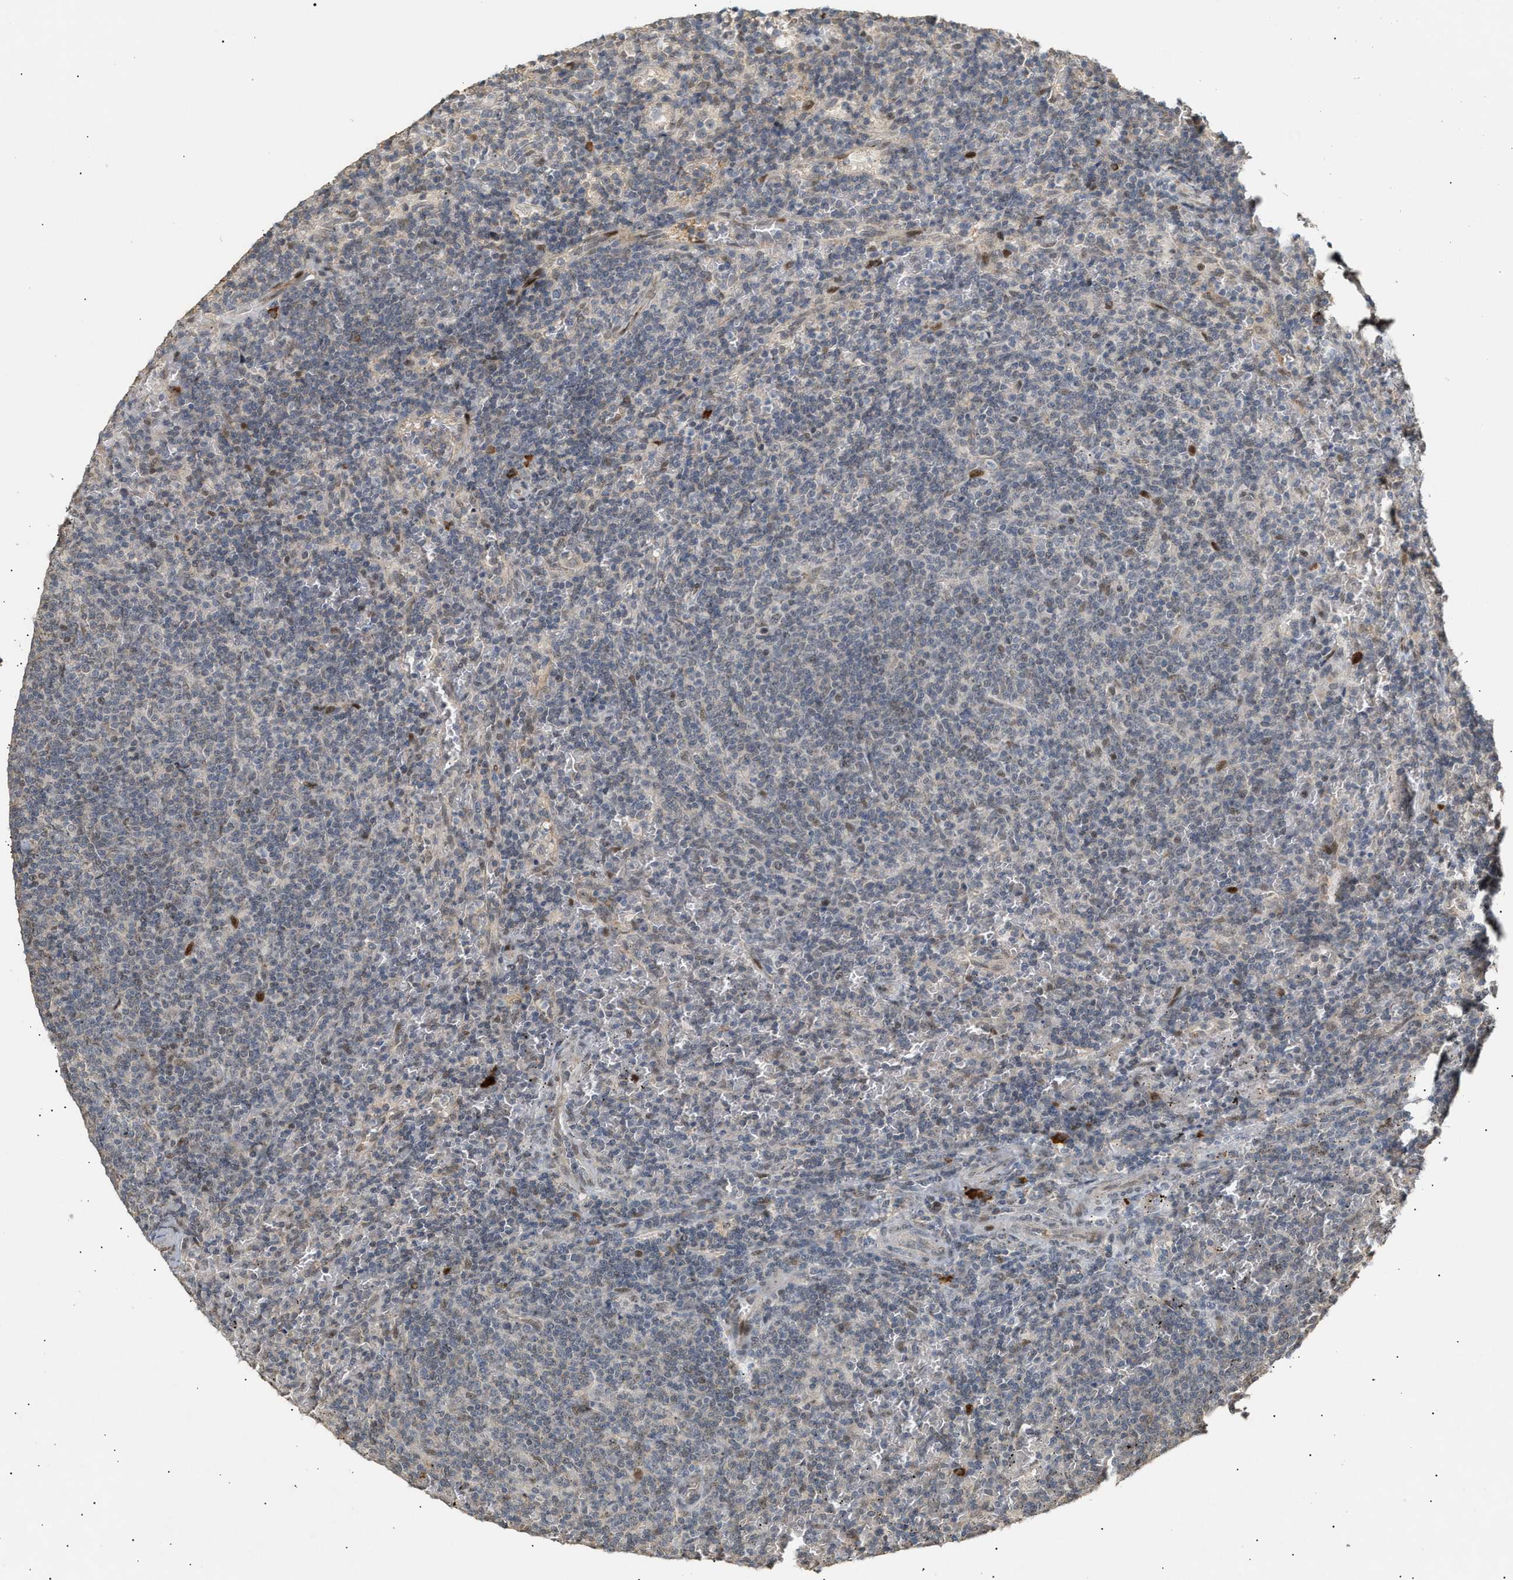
{"staining": {"intensity": "weak", "quantity": "<25%", "location": "nuclear"}, "tissue": "lymphoma", "cell_type": "Tumor cells", "image_type": "cancer", "snomed": [{"axis": "morphology", "description": "Malignant lymphoma, non-Hodgkin's type, Low grade"}, {"axis": "topography", "description": "Spleen"}], "caption": "Immunohistochemistry (IHC) of human low-grade malignant lymphoma, non-Hodgkin's type exhibits no expression in tumor cells.", "gene": "ZFAND5", "patient": {"sex": "female", "age": 50}}